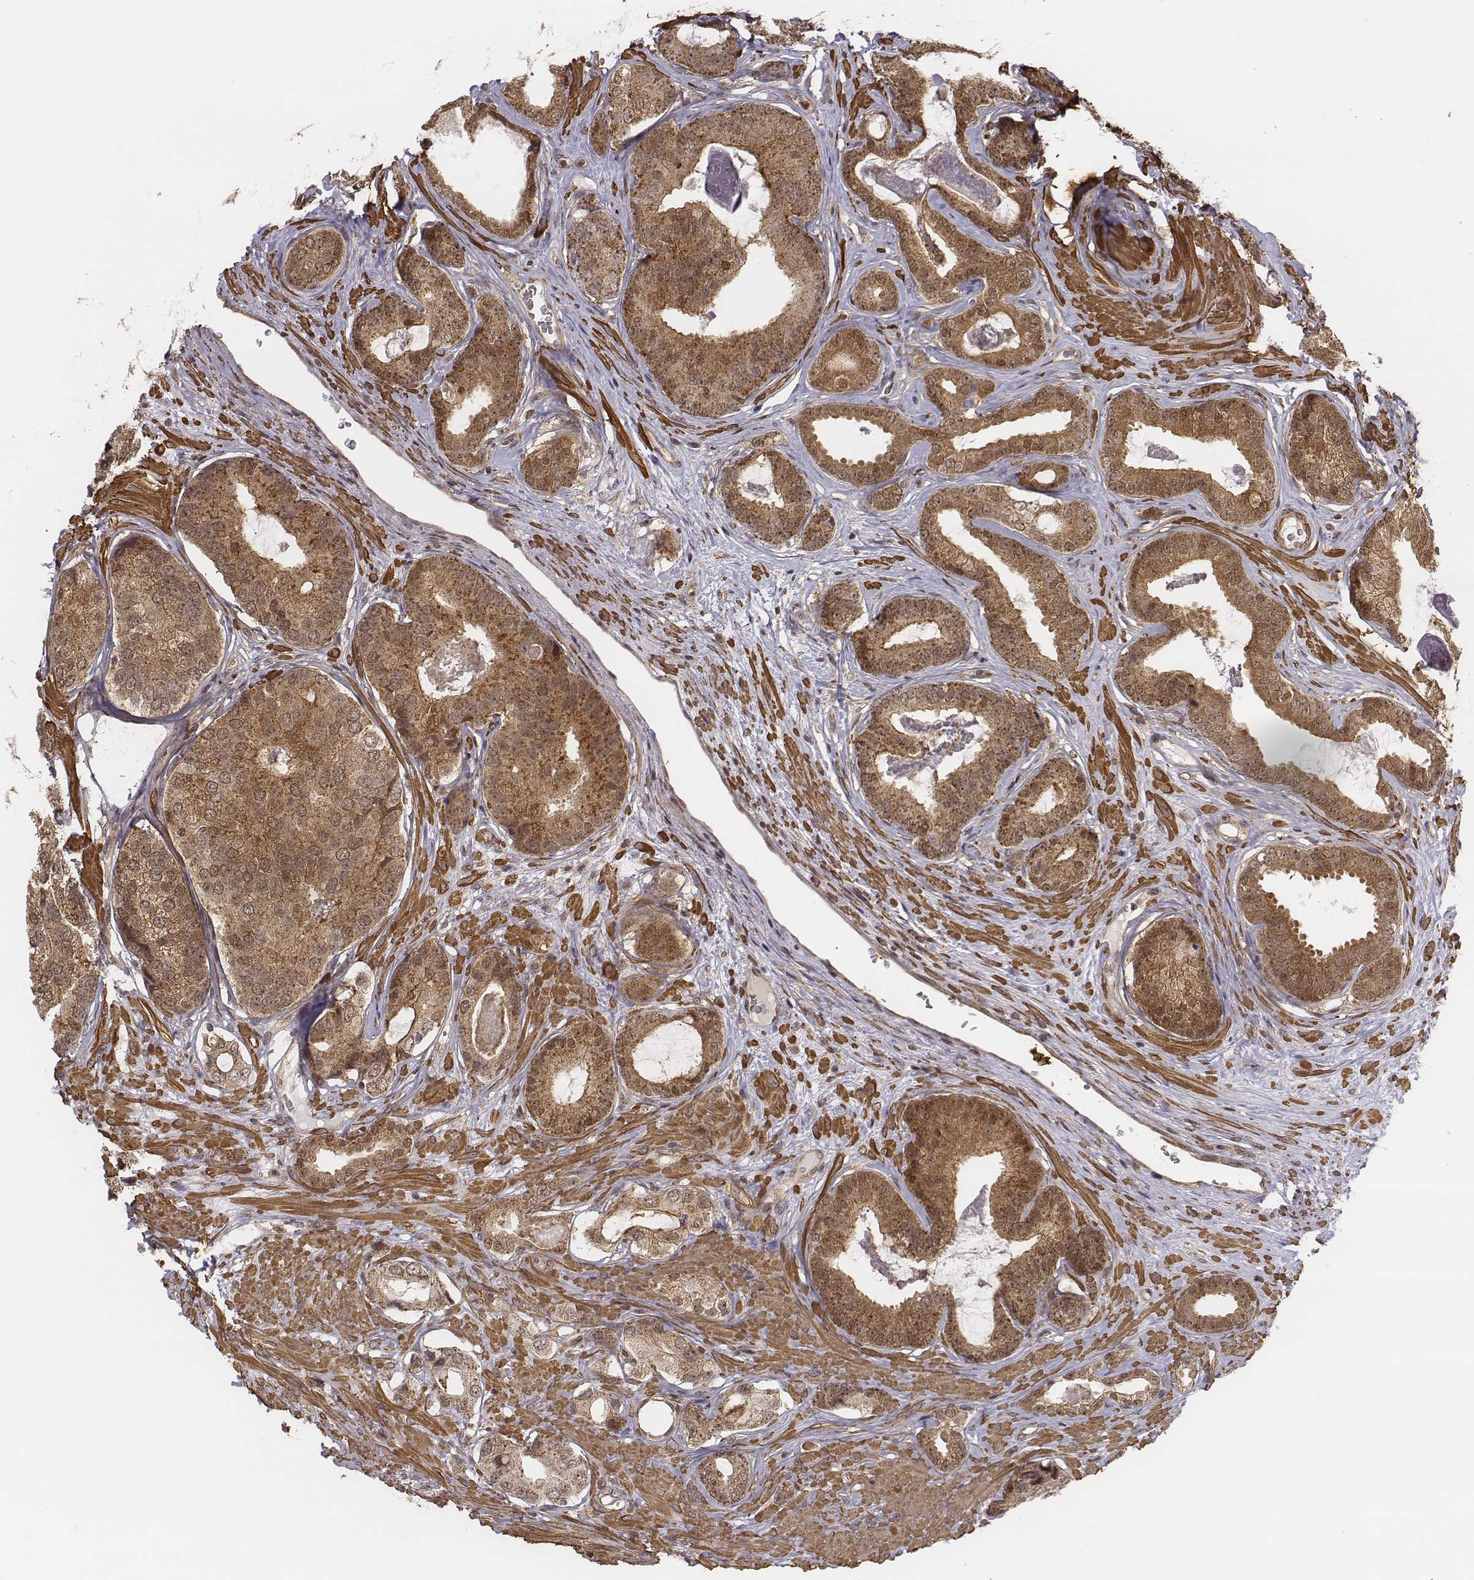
{"staining": {"intensity": "moderate", "quantity": ">75%", "location": "cytoplasmic/membranous,nuclear"}, "tissue": "prostate cancer", "cell_type": "Tumor cells", "image_type": "cancer", "snomed": [{"axis": "morphology", "description": "Adenocarcinoma, Low grade"}, {"axis": "topography", "description": "Prostate"}], "caption": "This histopathology image demonstrates immunohistochemistry (IHC) staining of human prostate adenocarcinoma (low-grade), with medium moderate cytoplasmic/membranous and nuclear expression in approximately >75% of tumor cells.", "gene": "ZFYVE19", "patient": {"sex": "male", "age": 61}}